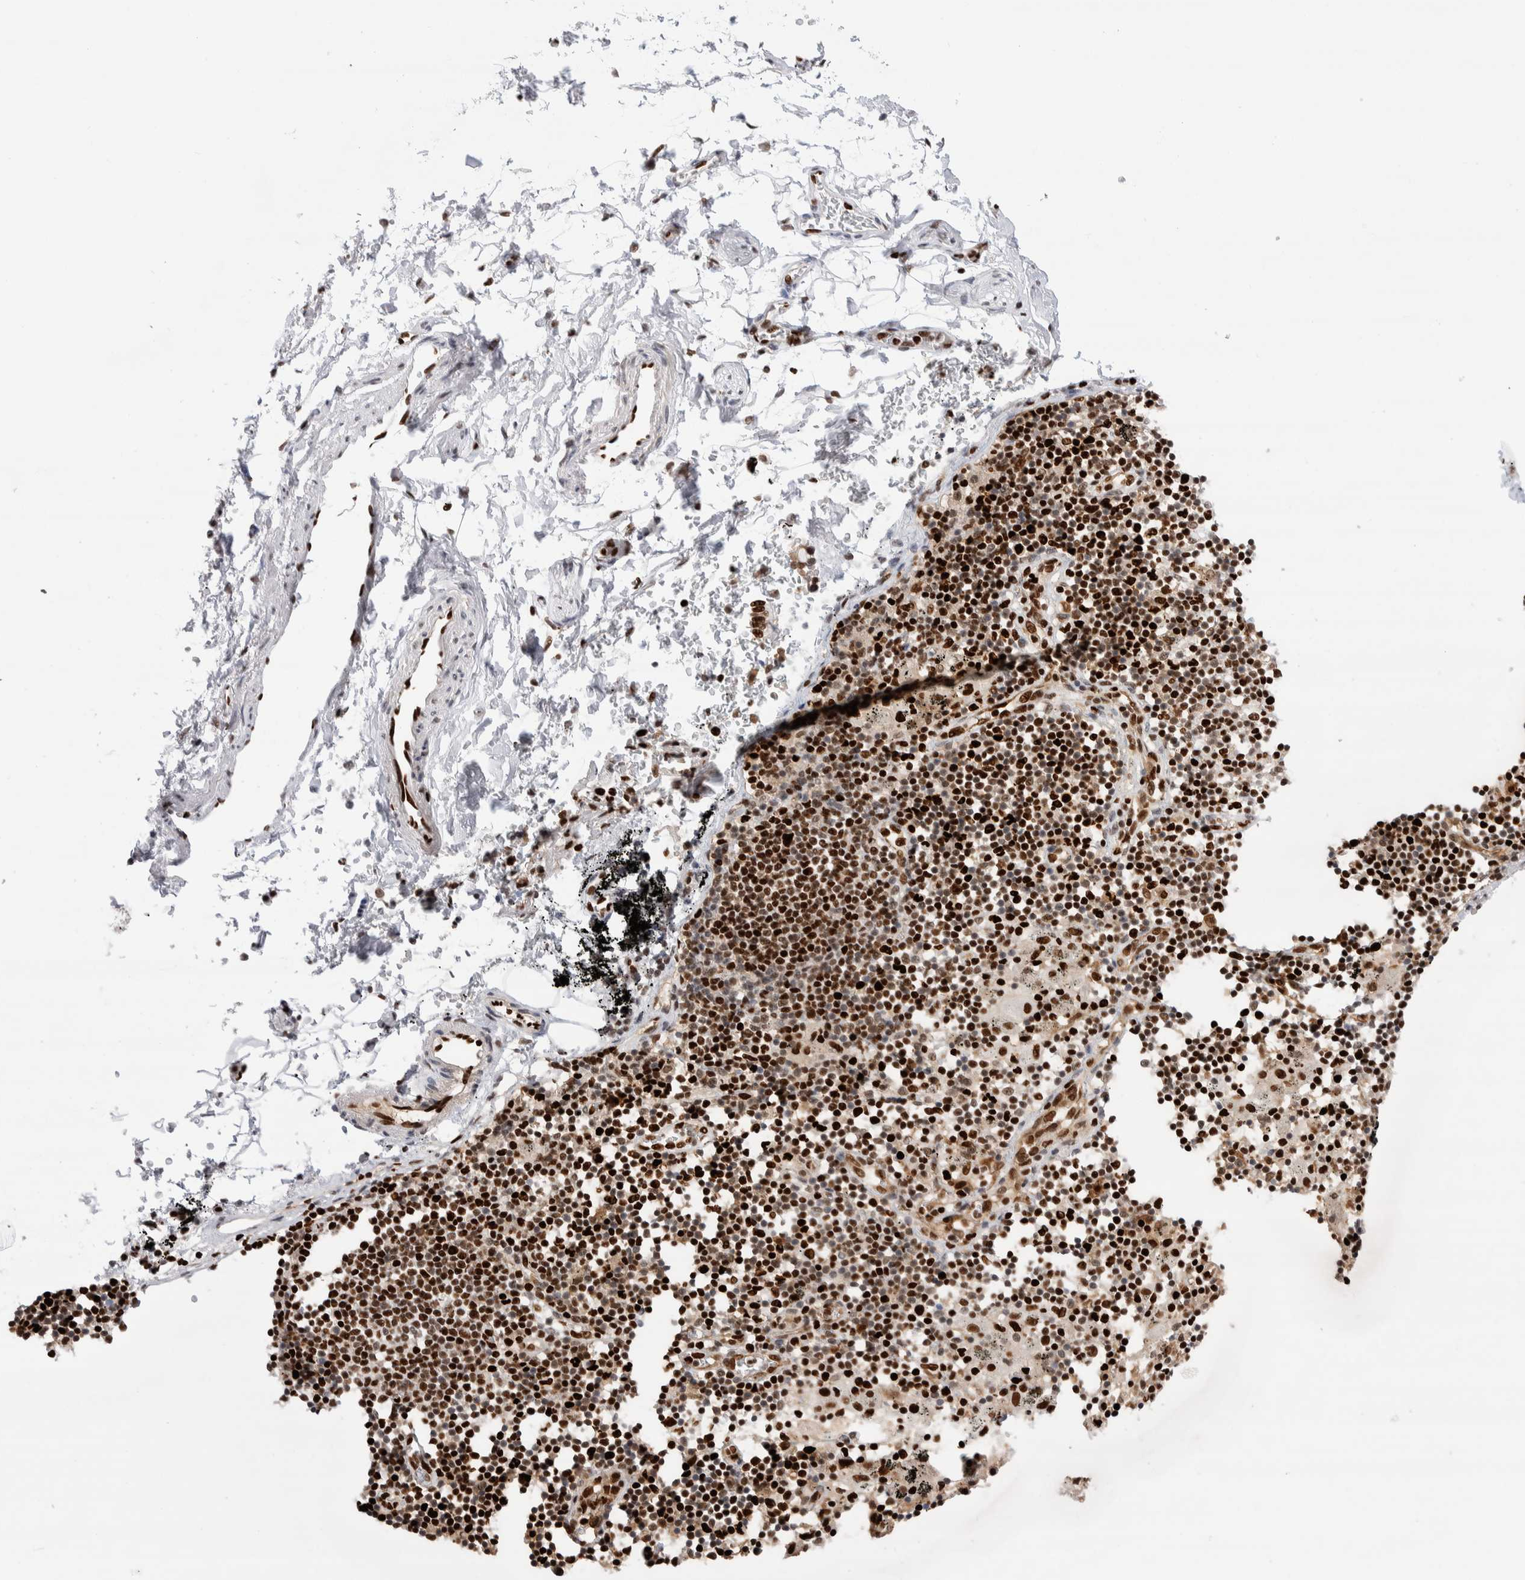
{"staining": {"intensity": "moderate", "quantity": ">75%", "location": "nuclear"}, "tissue": "soft tissue", "cell_type": "Fibroblasts", "image_type": "normal", "snomed": [{"axis": "morphology", "description": "Normal tissue, NOS"}, {"axis": "topography", "description": "Cartilage tissue"}, {"axis": "topography", "description": "Lung"}], "caption": "This is an image of immunohistochemistry (IHC) staining of benign soft tissue, which shows moderate positivity in the nuclear of fibroblasts.", "gene": "C17orf49", "patient": {"sex": "female", "age": 77}}